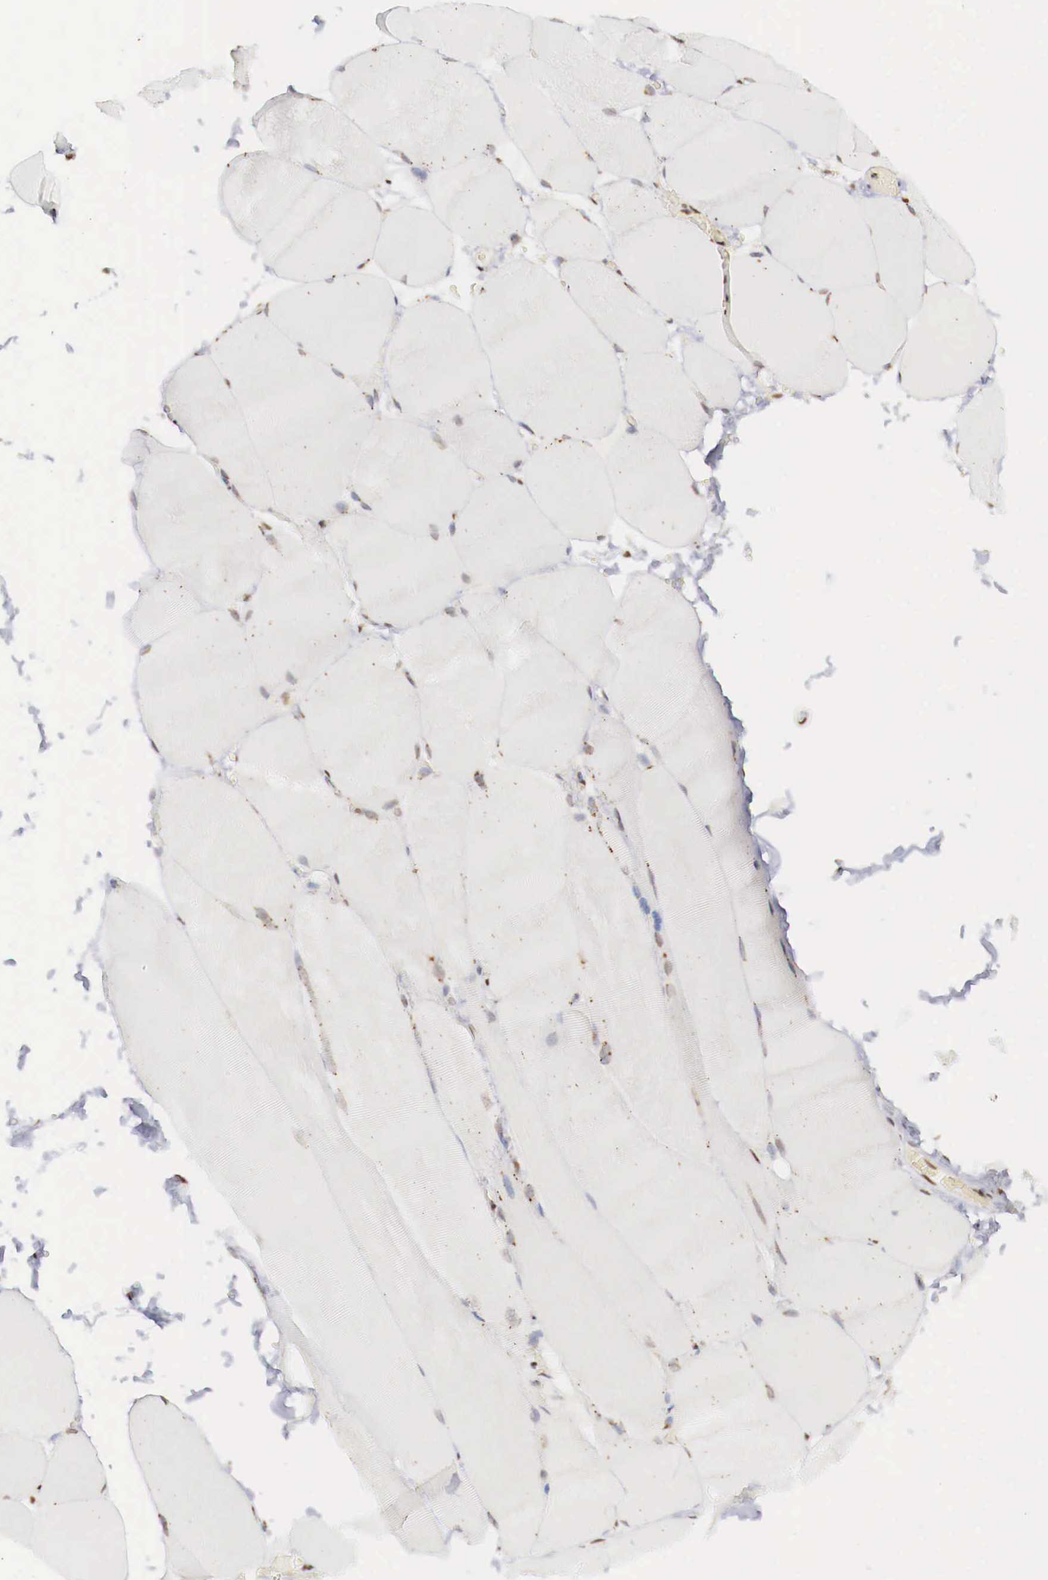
{"staining": {"intensity": "weak", "quantity": "25%-75%", "location": "nuclear"}, "tissue": "skeletal muscle", "cell_type": "Myocytes", "image_type": "normal", "snomed": [{"axis": "morphology", "description": "Normal tissue, NOS"}, {"axis": "topography", "description": "Skeletal muscle"}], "caption": "Brown immunohistochemical staining in benign human skeletal muscle displays weak nuclear staining in about 25%-75% of myocytes.", "gene": "MAX", "patient": {"sex": "male", "age": 71}}